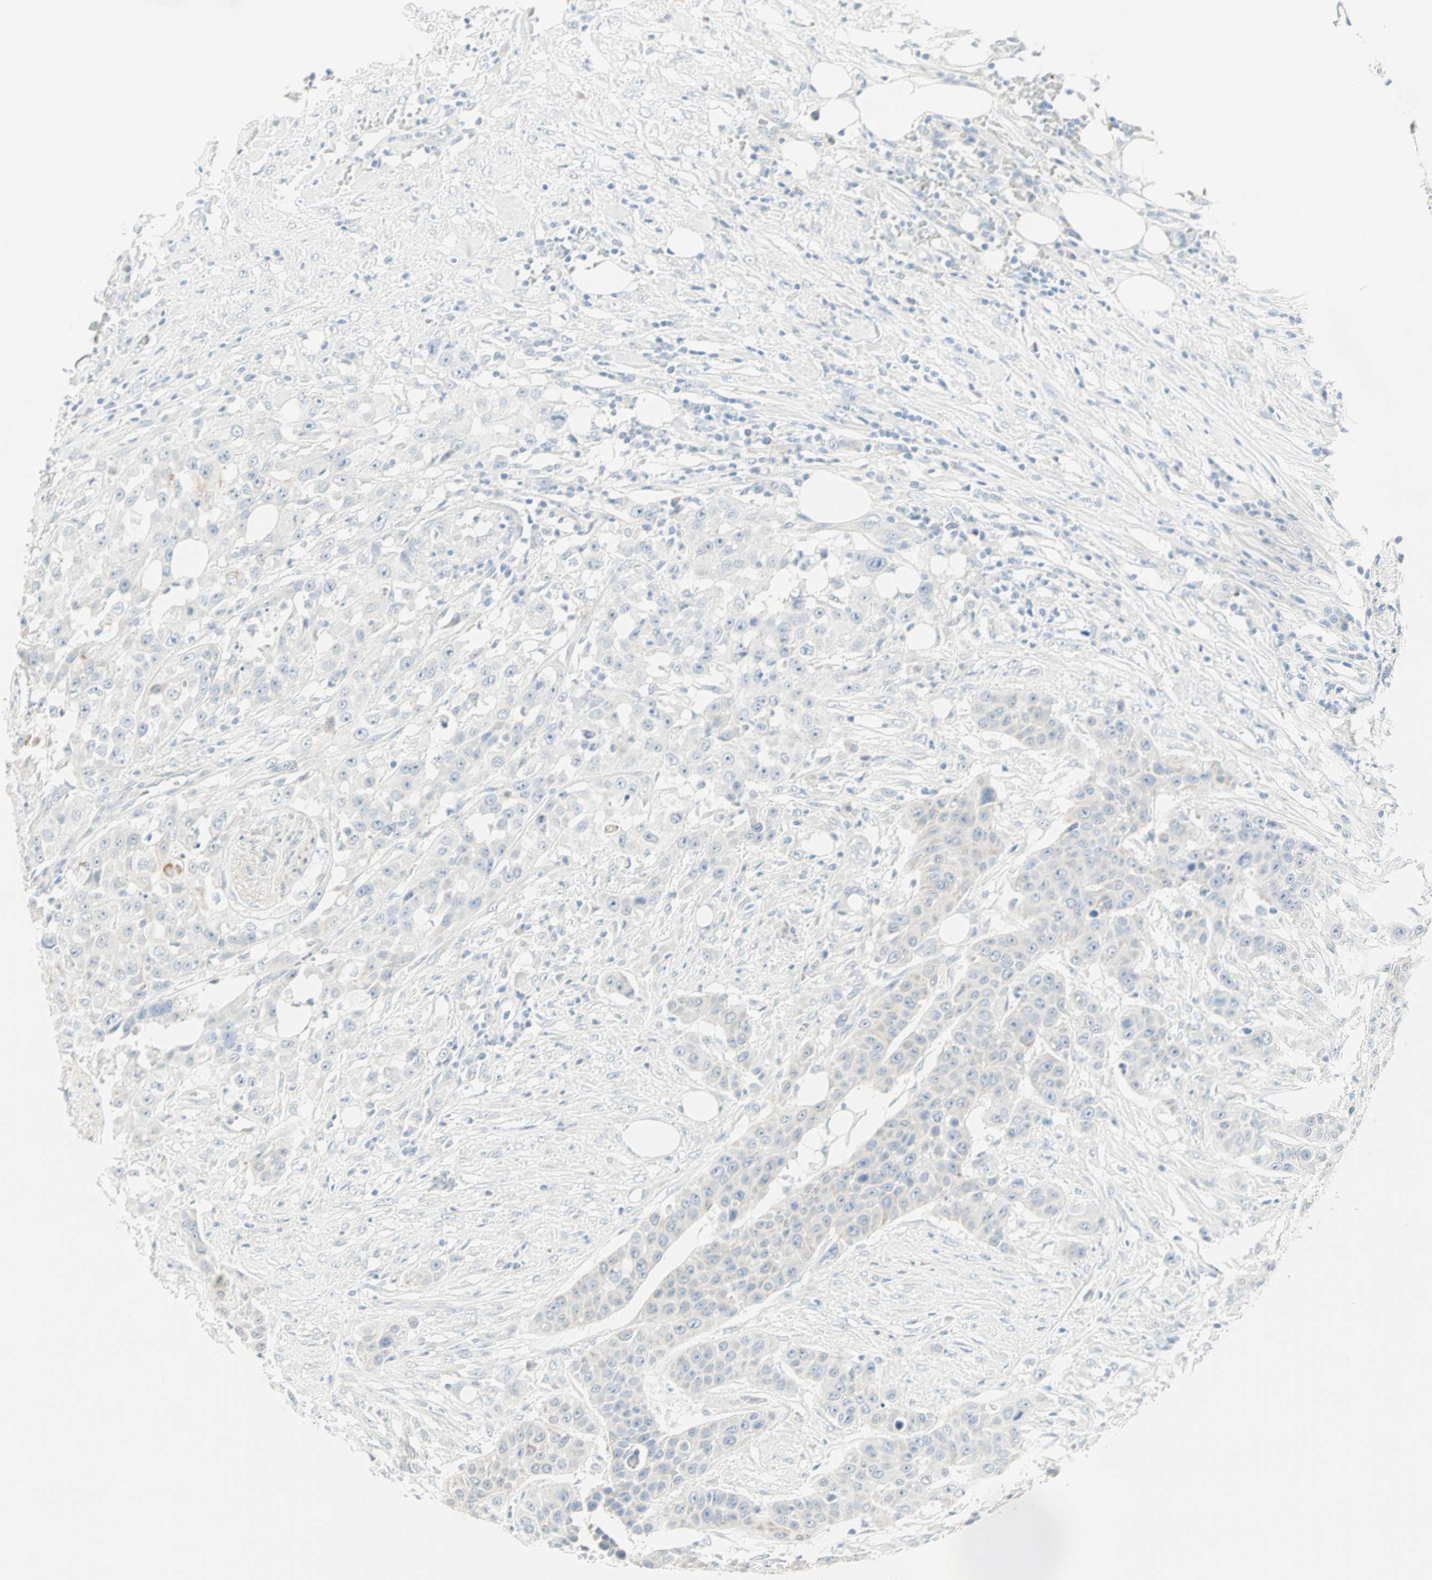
{"staining": {"intensity": "negative", "quantity": "none", "location": "none"}, "tissue": "urothelial cancer", "cell_type": "Tumor cells", "image_type": "cancer", "snomed": [{"axis": "morphology", "description": "Urothelial carcinoma, High grade"}, {"axis": "topography", "description": "Urinary bladder"}], "caption": "Tumor cells show no significant protein positivity in urothelial carcinoma (high-grade).", "gene": "SULT1C2", "patient": {"sex": "male", "age": 74}}